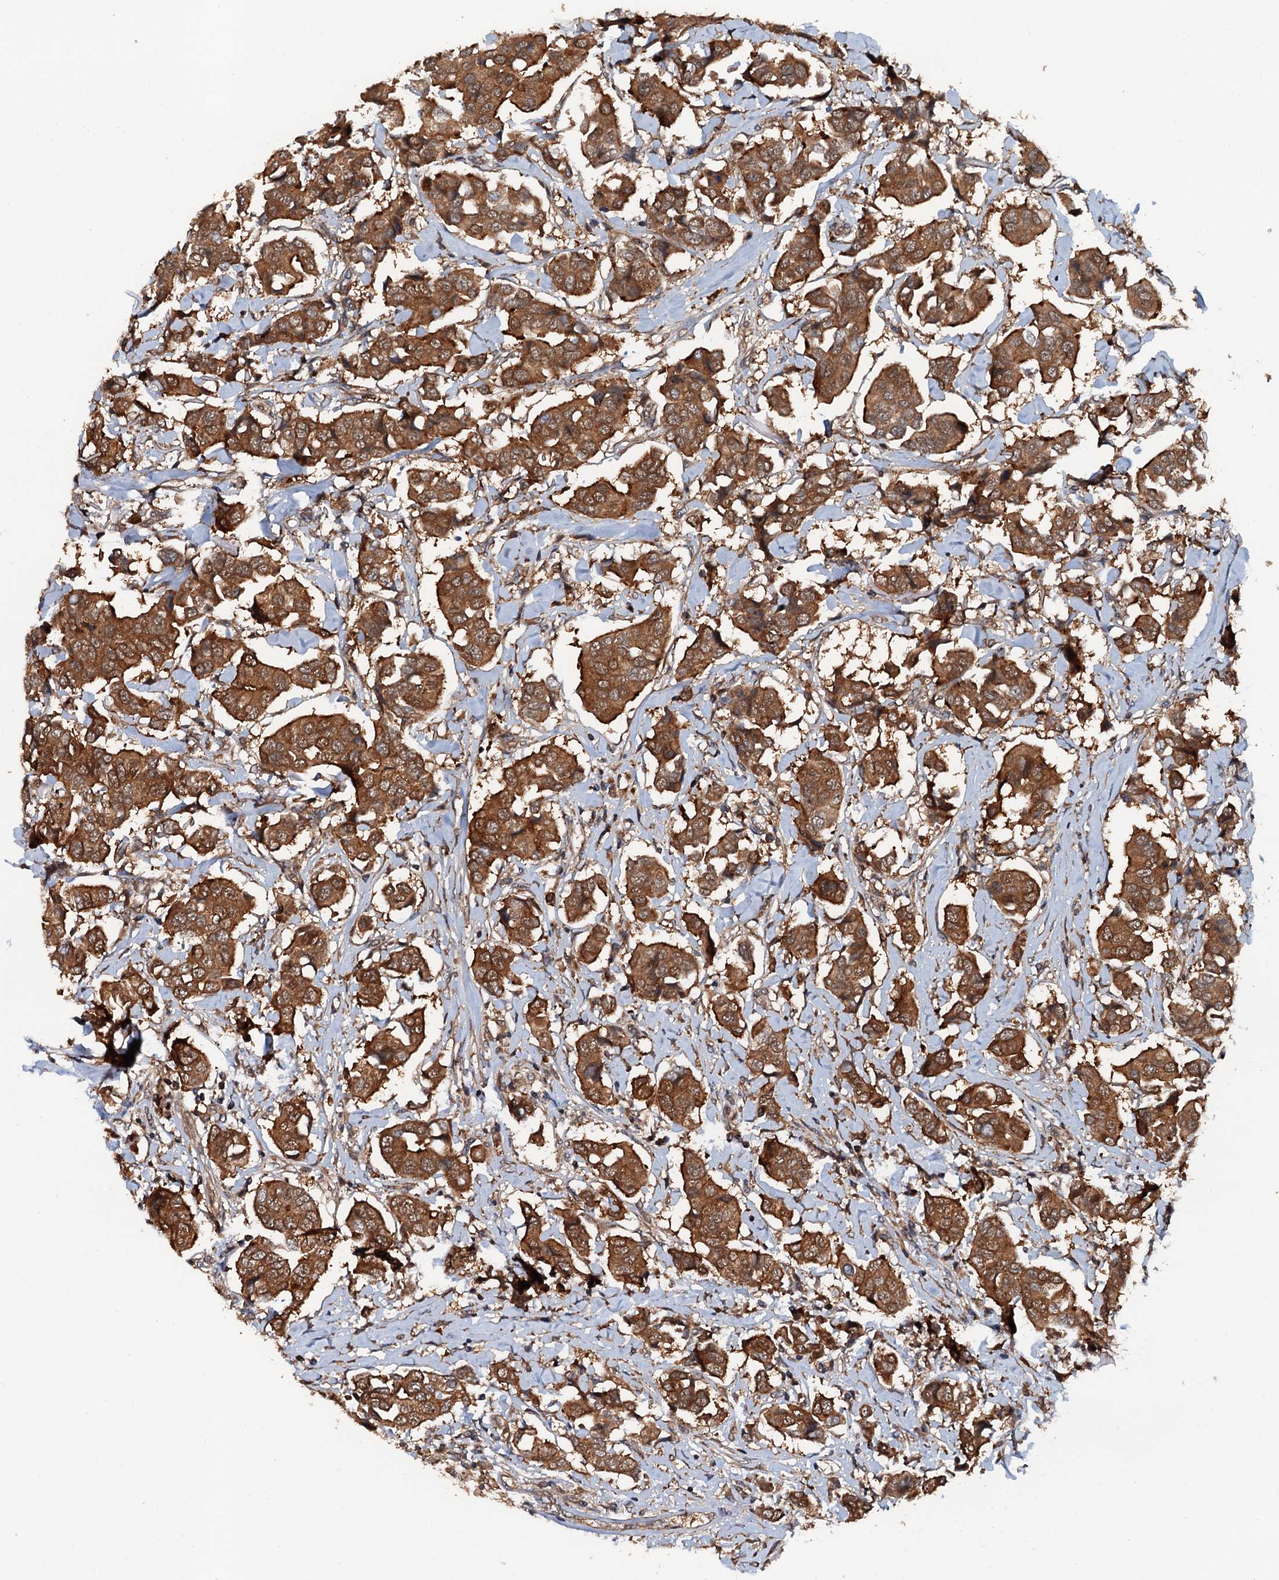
{"staining": {"intensity": "moderate", "quantity": ">75%", "location": "cytoplasmic/membranous"}, "tissue": "breast cancer", "cell_type": "Tumor cells", "image_type": "cancer", "snomed": [{"axis": "morphology", "description": "Duct carcinoma"}, {"axis": "topography", "description": "Breast"}], "caption": "Breast intraductal carcinoma stained for a protein (brown) shows moderate cytoplasmic/membranous positive expression in about >75% of tumor cells.", "gene": "AAGAB", "patient": {"sex": "female", "age": 80}}